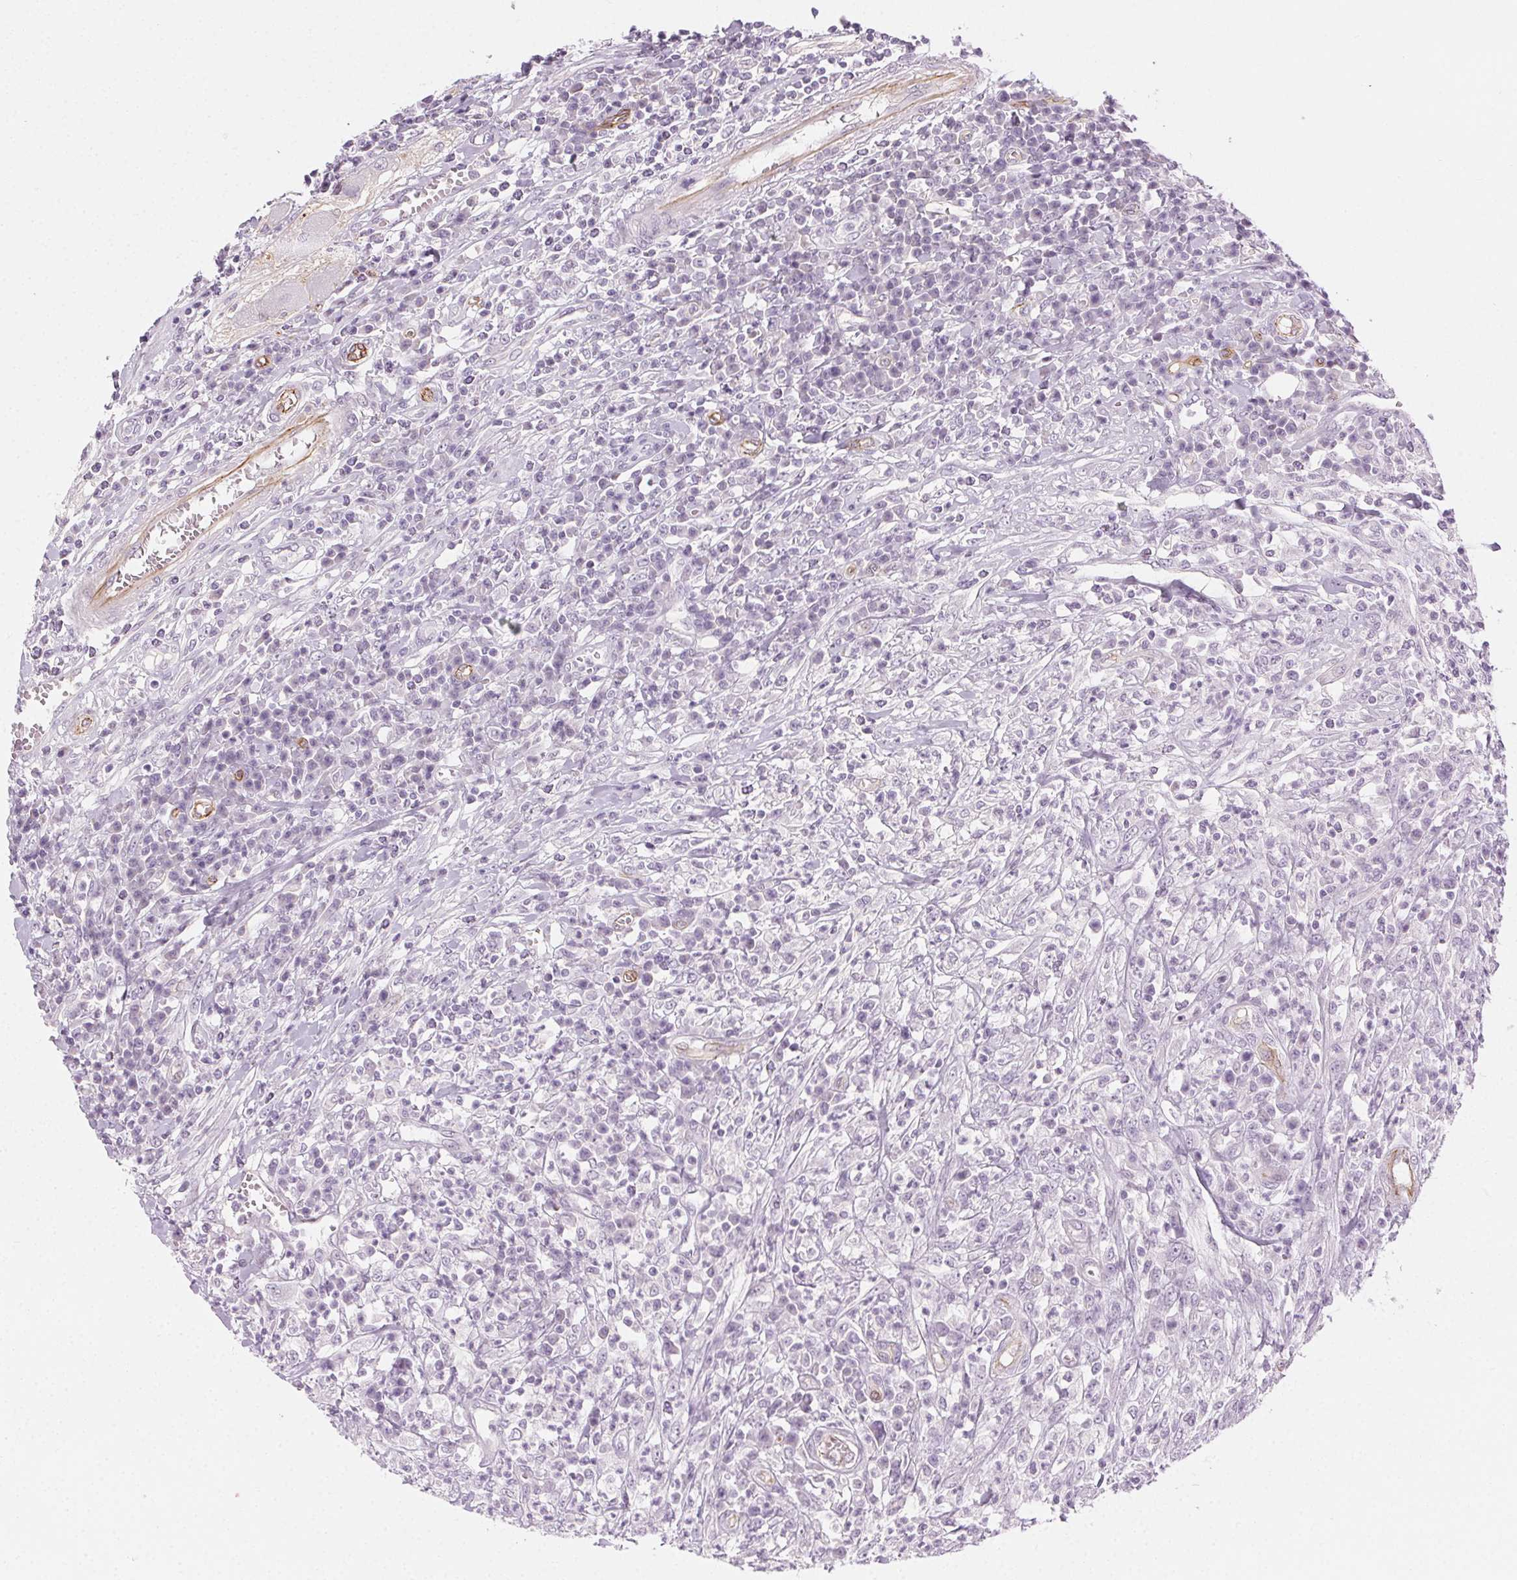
{"staining": {"intensity": "negative", "quantity": "none", "location": "none"}, "tissue": "colorectal cancer", "cell_type": "Tumor cells", "image_type": "cancer", "snomed": [{"axis": "morphology", "description": "Adenocarcinoma, NOS"}, {"axis": "topography", "description": "Colon"}], "caption": "Histopathology image shows no significant protein staining in tumor cells of colorectal cancer.", "gene": "AIF1L", "patient": {"sex": "male", "age": 65}}